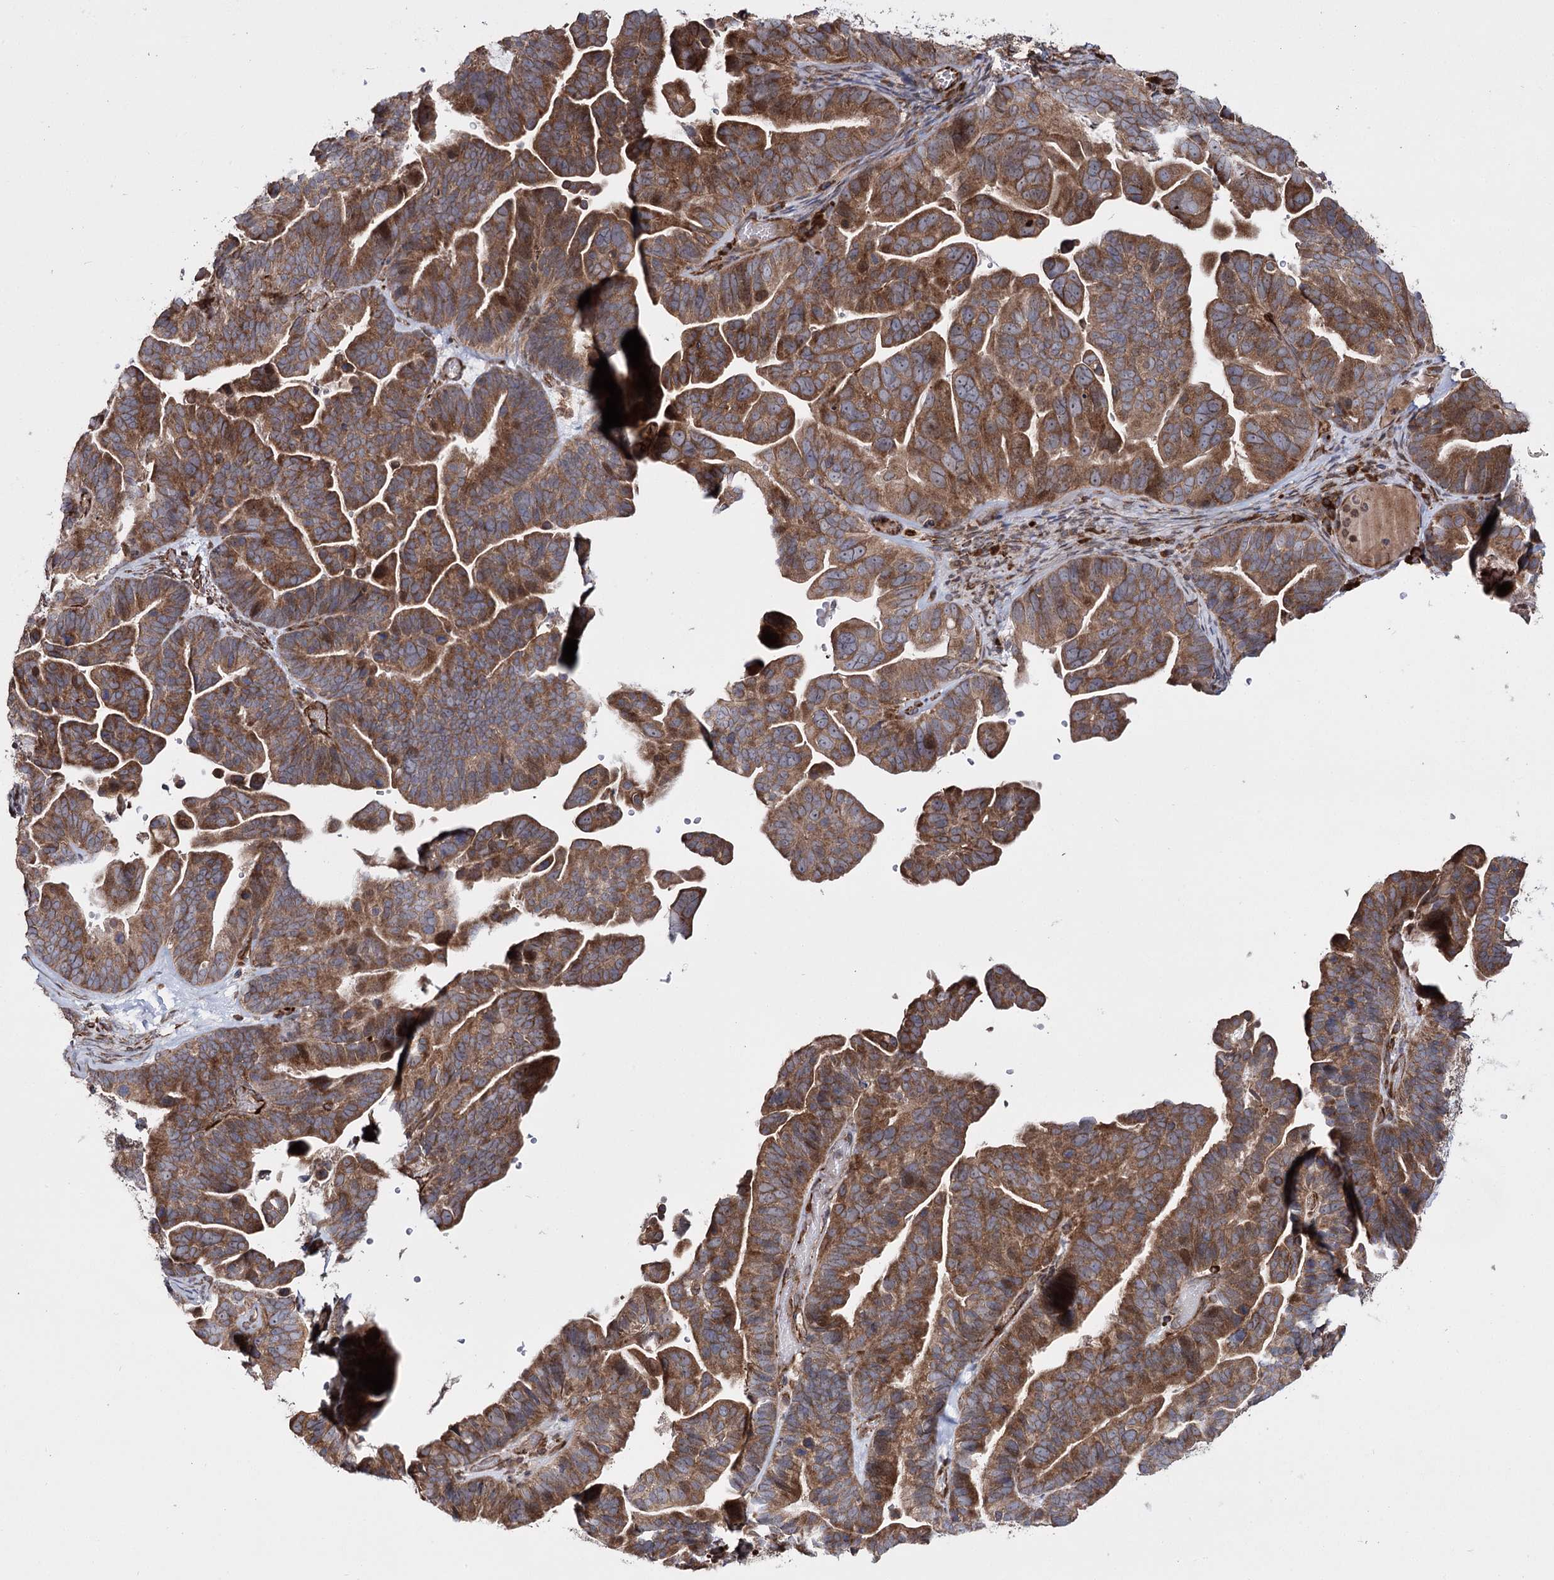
{"staining": {"intensity": "moderate", "quantity": ">75%", "location": "cytoplasmic/membranous"}, "tissue": "ovarian cancer", "cell_type": "Tumor cells", "image_type": "cancer", "snomed": [{"axis": "morphology", "description": "Cystadenocarcinoma, serous, NOS"}, {"axis": "topography", "description": "Ovary"}], "caption": "DAB (3,3'-diaminobenzidine) immunohistochemical staining of human ovarian cancer demonstrates moderate cytoplasmic/membranous protein positivity in about >75% of tumor cells.", "gene": "HECTD2", "patient": {"sex": "female", "age": 56}}